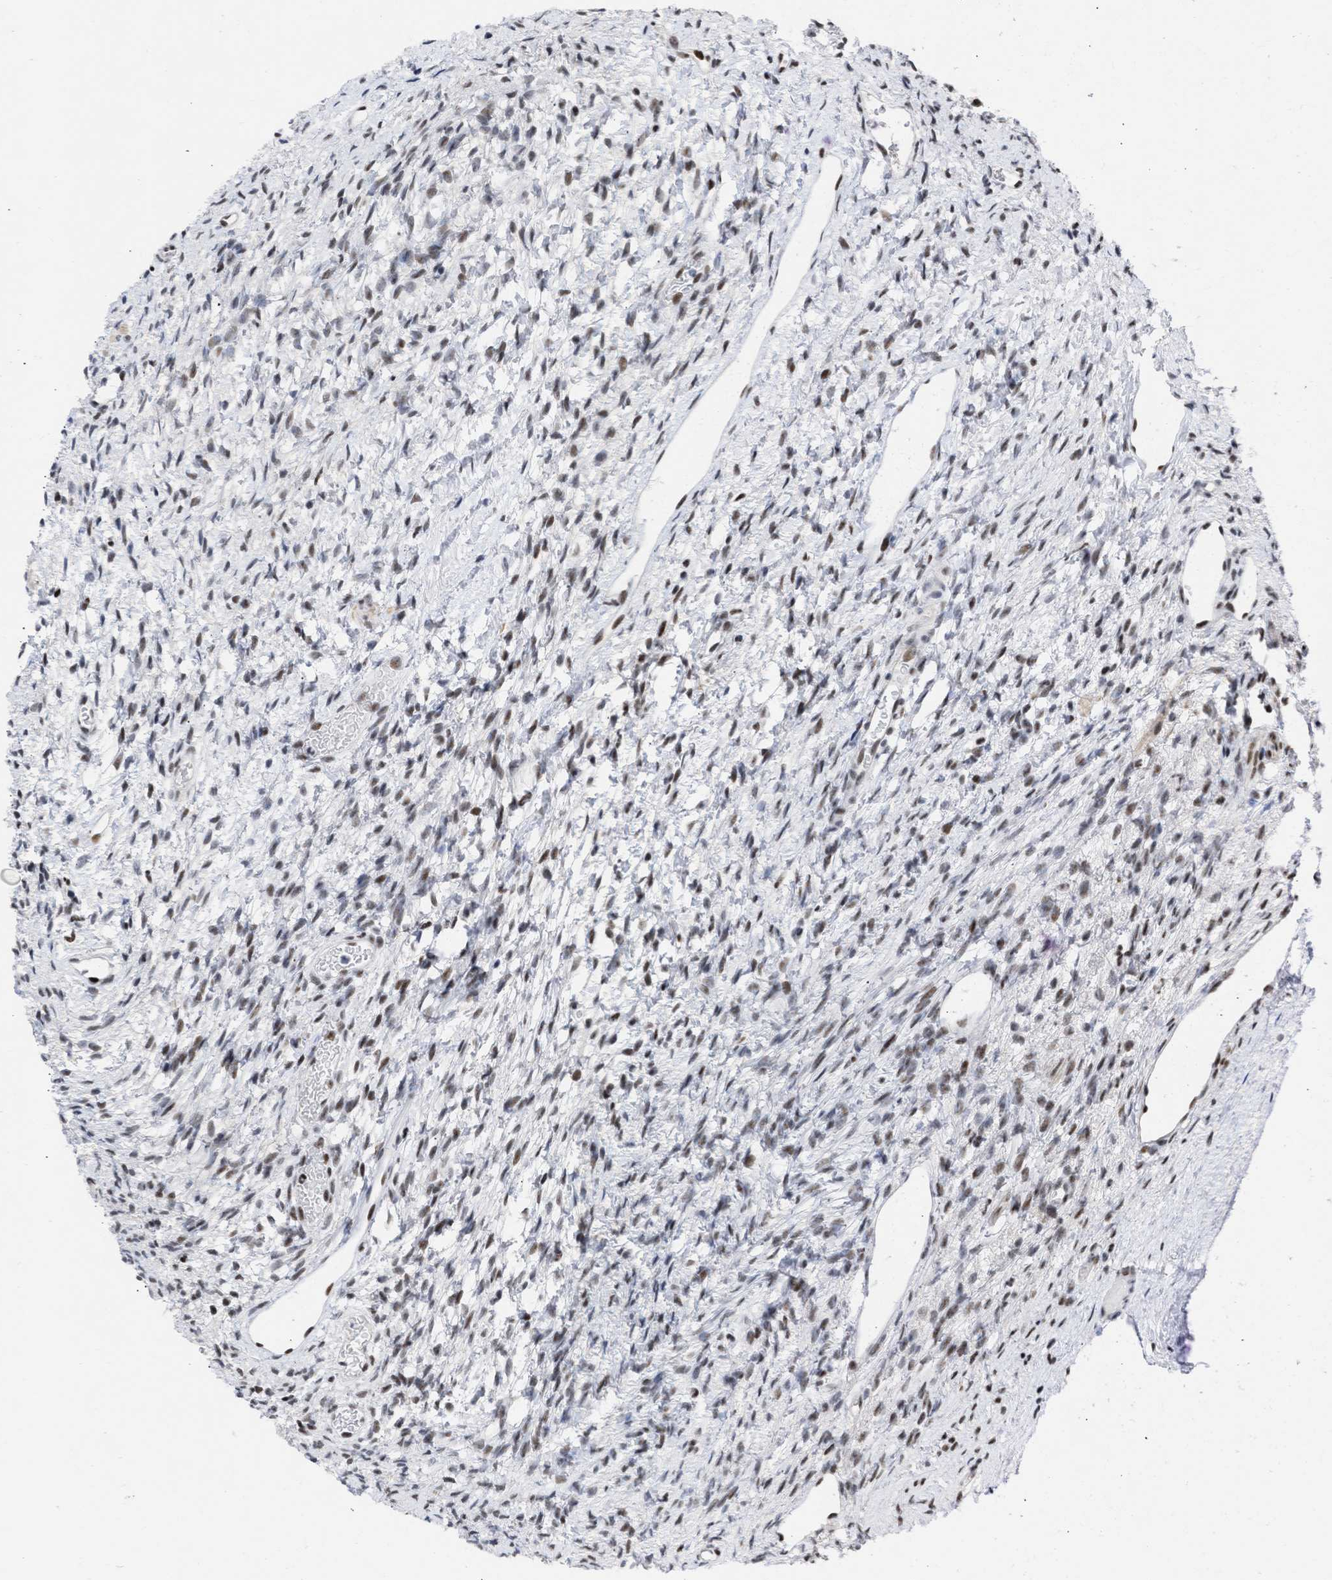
{"staining": {"intensity": "strong", "quantity": ">75%", "location": "nuclear"}, "tissue": "ovary", "cell_type": "Follicle cells", "image_type": "normal", "snomed": [{"axis": "morphology", "description": "Normal tissue, NOS"}, {"axis": "topography", "description": "Ovary"}], "caption": "DAB (3,3'-diaminobenzidine) immunohistochemical staining of normal ovary displays strong nuclear protein staining in about >75% of follicle cells.", "gene": "DDX41", "patient": {"sex": "female", "age": 33}}